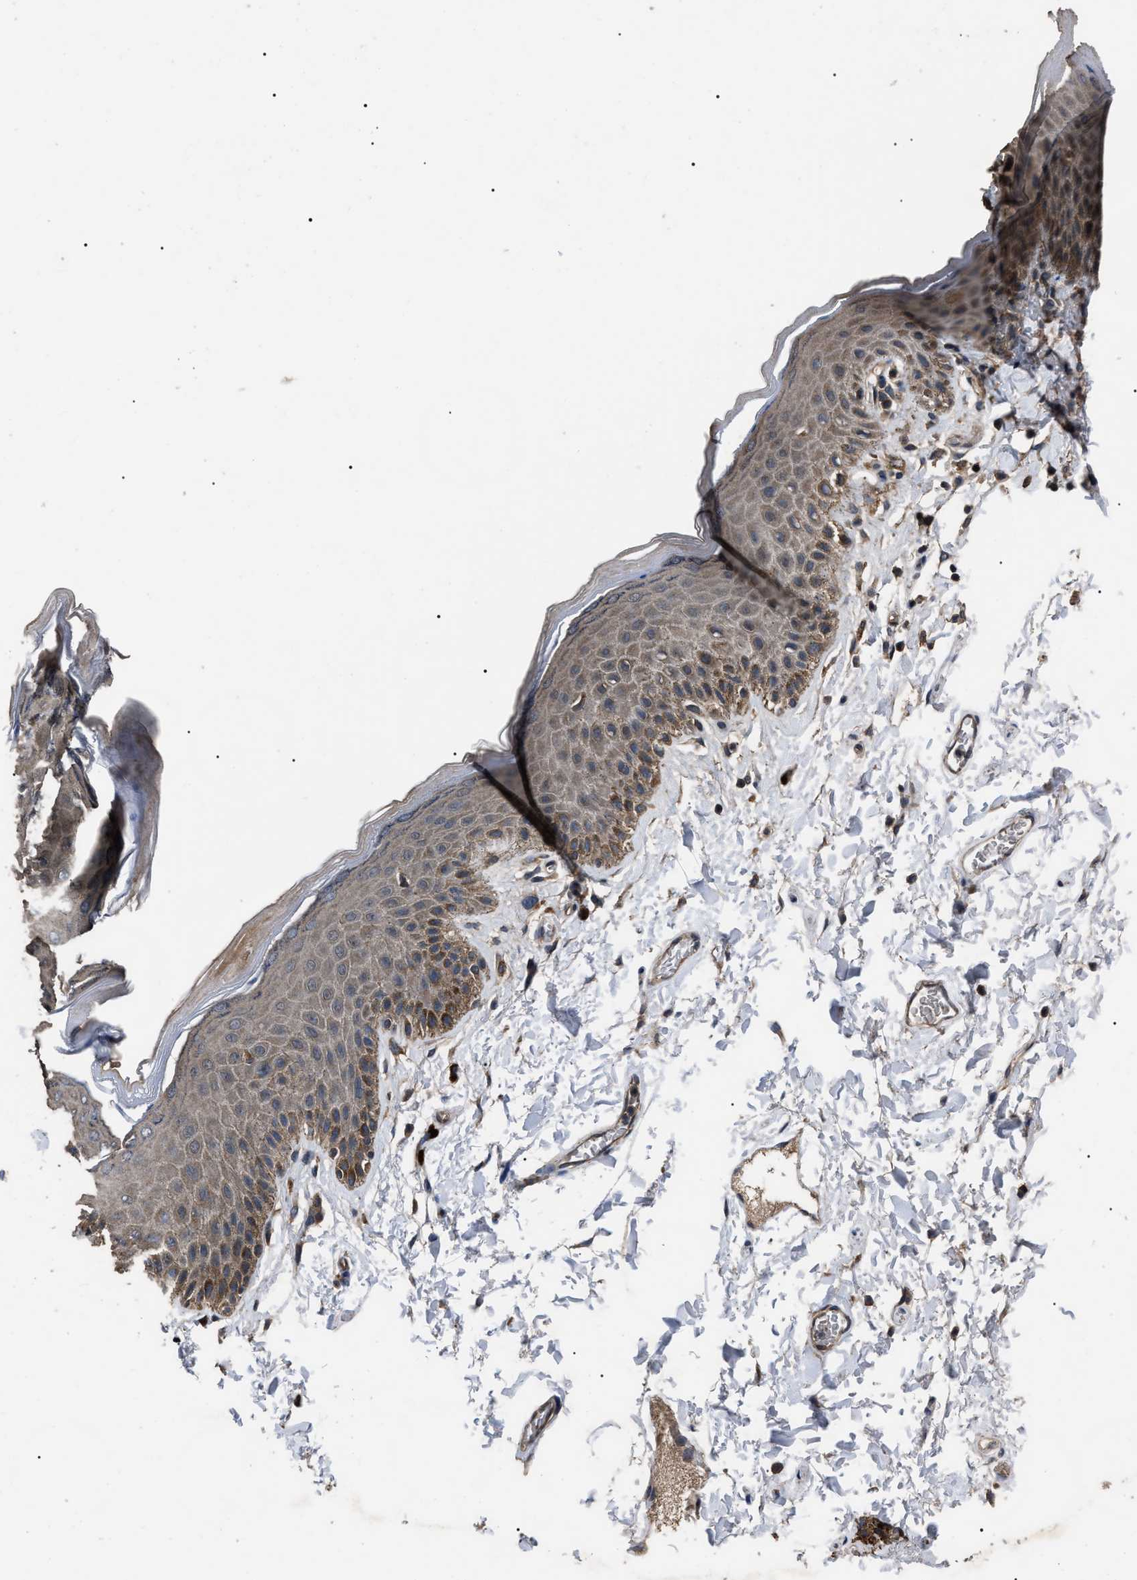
{"staining": {"intensity": "weak", "quantity": "25%-75%", "location": "cytoplasmic/membranous"}, "tissue": "skin", "cell_type": "Epidermal cells", "image_type": "normal", "snomed": [{"axis": "morphology", "description": "Normal tissue, NOS"}, {"axis": "topography", "description": "Anal"}], "caption": "Immunohistochemical staining of benign human skin exhibits 25%-75% levels of weak cytoplasmic/membranous protein expression in approximately 25%-75% of epidermal cells. (IHC, brightfield microscopy, high magnification).", "gene": "RNF216", "patient": {"sex": "male", "age": 44}}